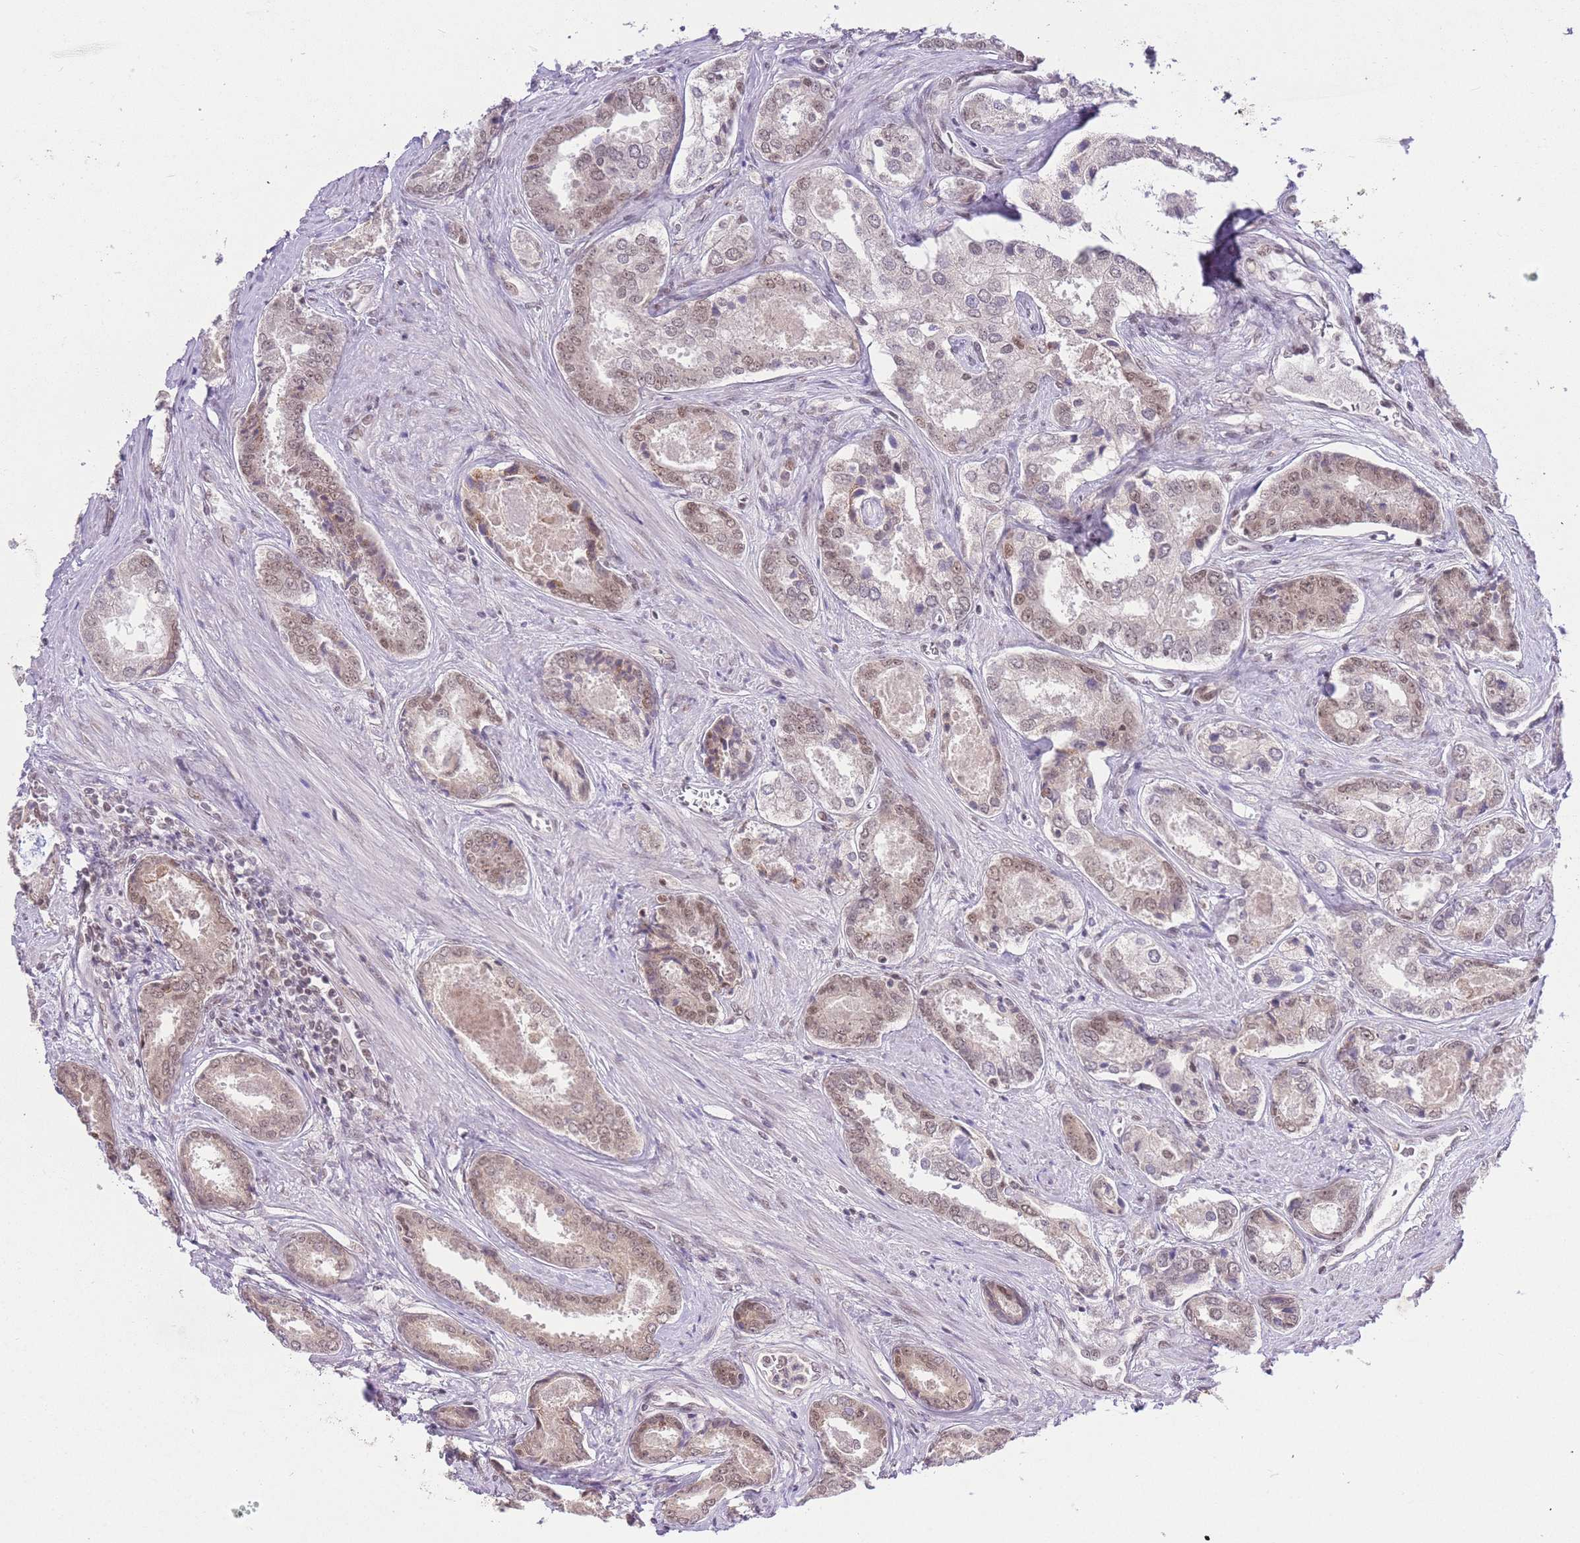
{"staining": {"intensity": "moderate", "quantity": "<25%", "location": "nuclear"}, "tissue": "prostate cancer", "cell_type": "Tumor cells", "image_type": "cancer", "snomed": [{"axis": "morphology", "description": "Adenocarcinoma, Low grade"}, {"axis": "topography", "description": "Prostate"}], "caption": "A micrograph of human prostate cancer stained for a protein shows moderate nuclear brown staining in tumor cells.", "gene": "TMED3", "patient": {"sex": "male", "age": 68}}